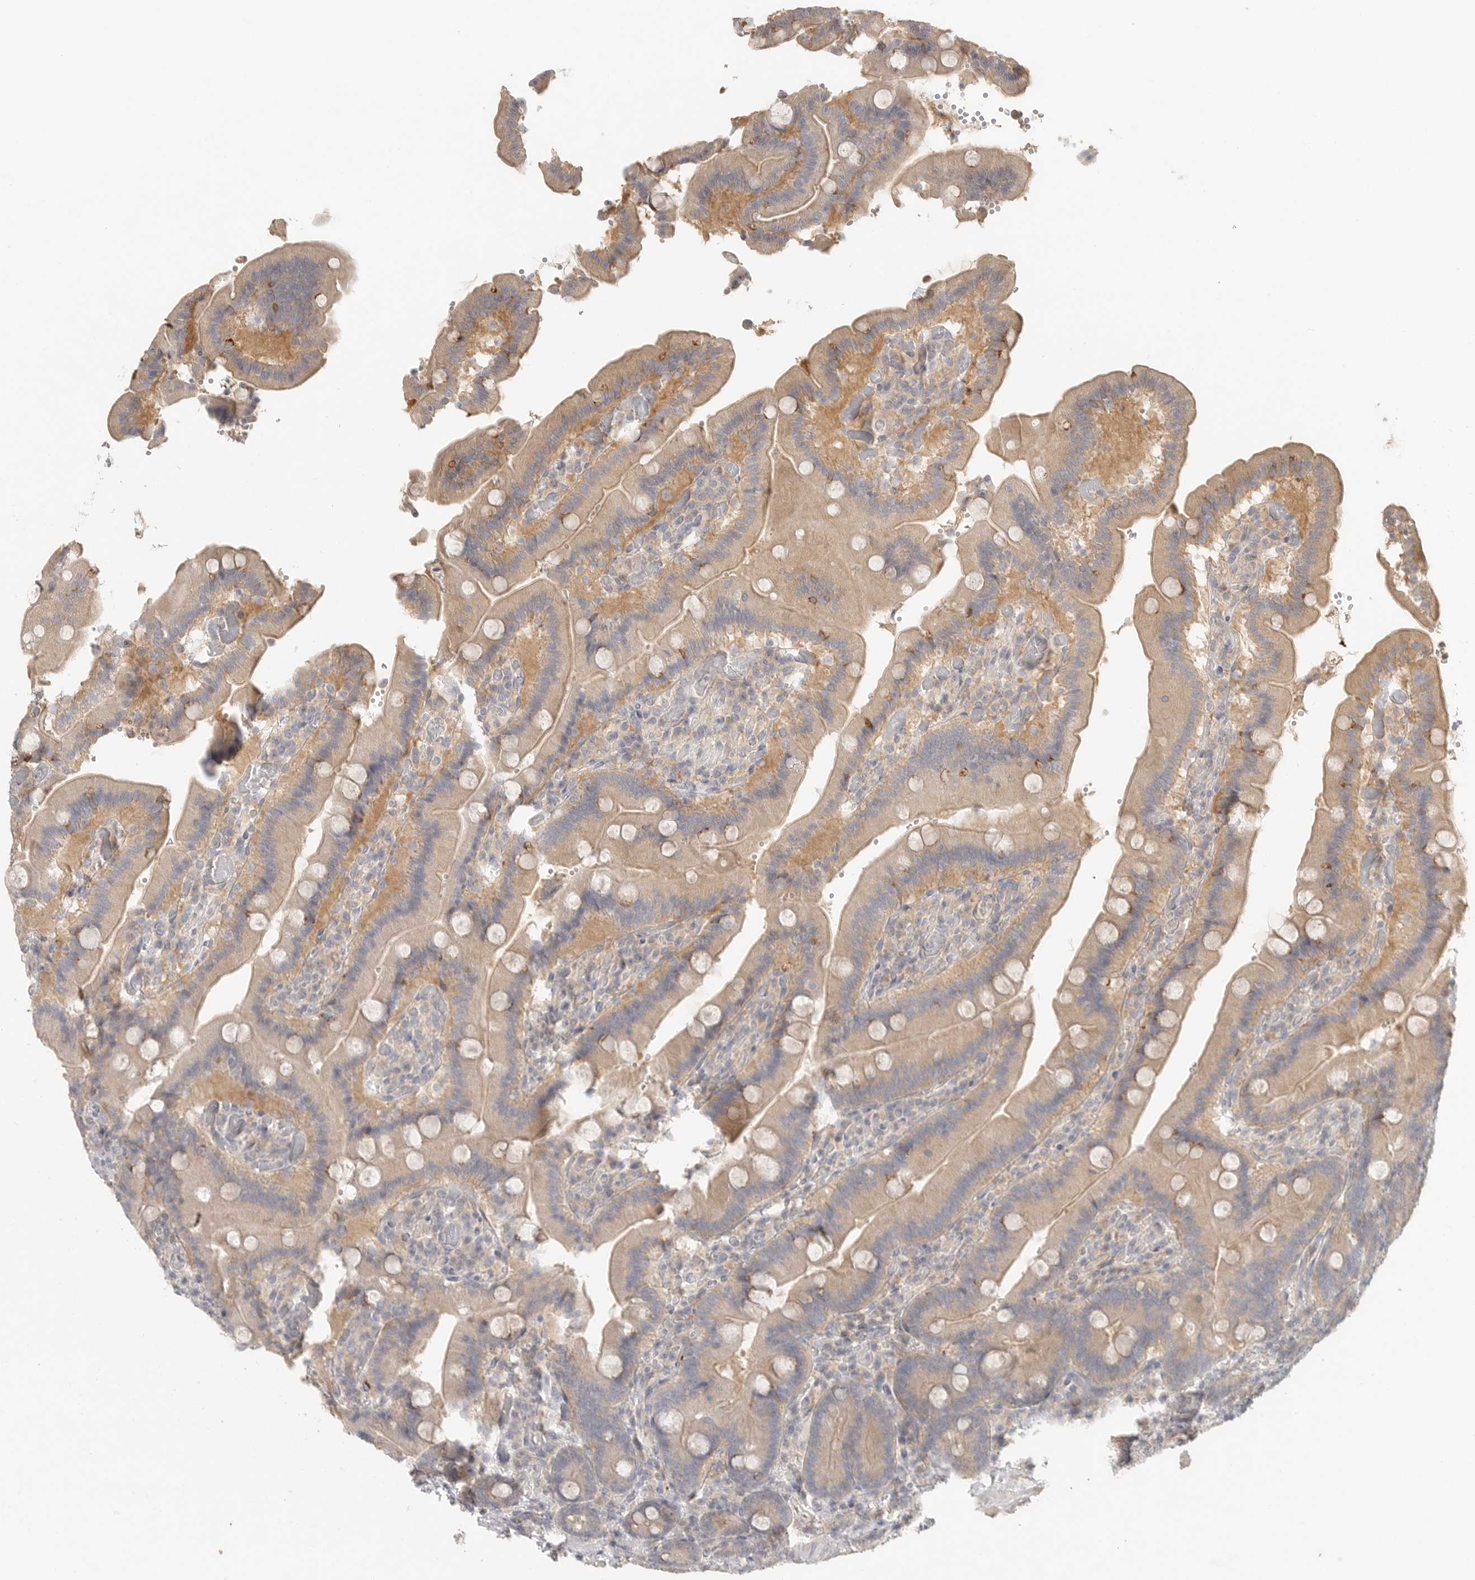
{"staining": {"intensity": "weak", "quantity": "25%-75%", "location": "cytoplasmic/membranous"}, "tissue": "duodenum", "cell_type": "Glandular cells", "image_type": "normal", "snomed": [{"axis": "morphology", "description": "Normal tissue, NOS"}, {"axis": "topography", "description": "Duodenum"}], "caption": "Glandular cells display low levels of weak cytoplasmic/membranous positivity in approximately 25%-75% of cells in normal human duodenum. (Stains: DAB (3,3'-diaminobenzidine) in brown, nuclei in blue, Microscopy: brightfield microscopy at high magnification).", "gene": "HDAC6", "patient": {"sex": "female", "age": 62}}